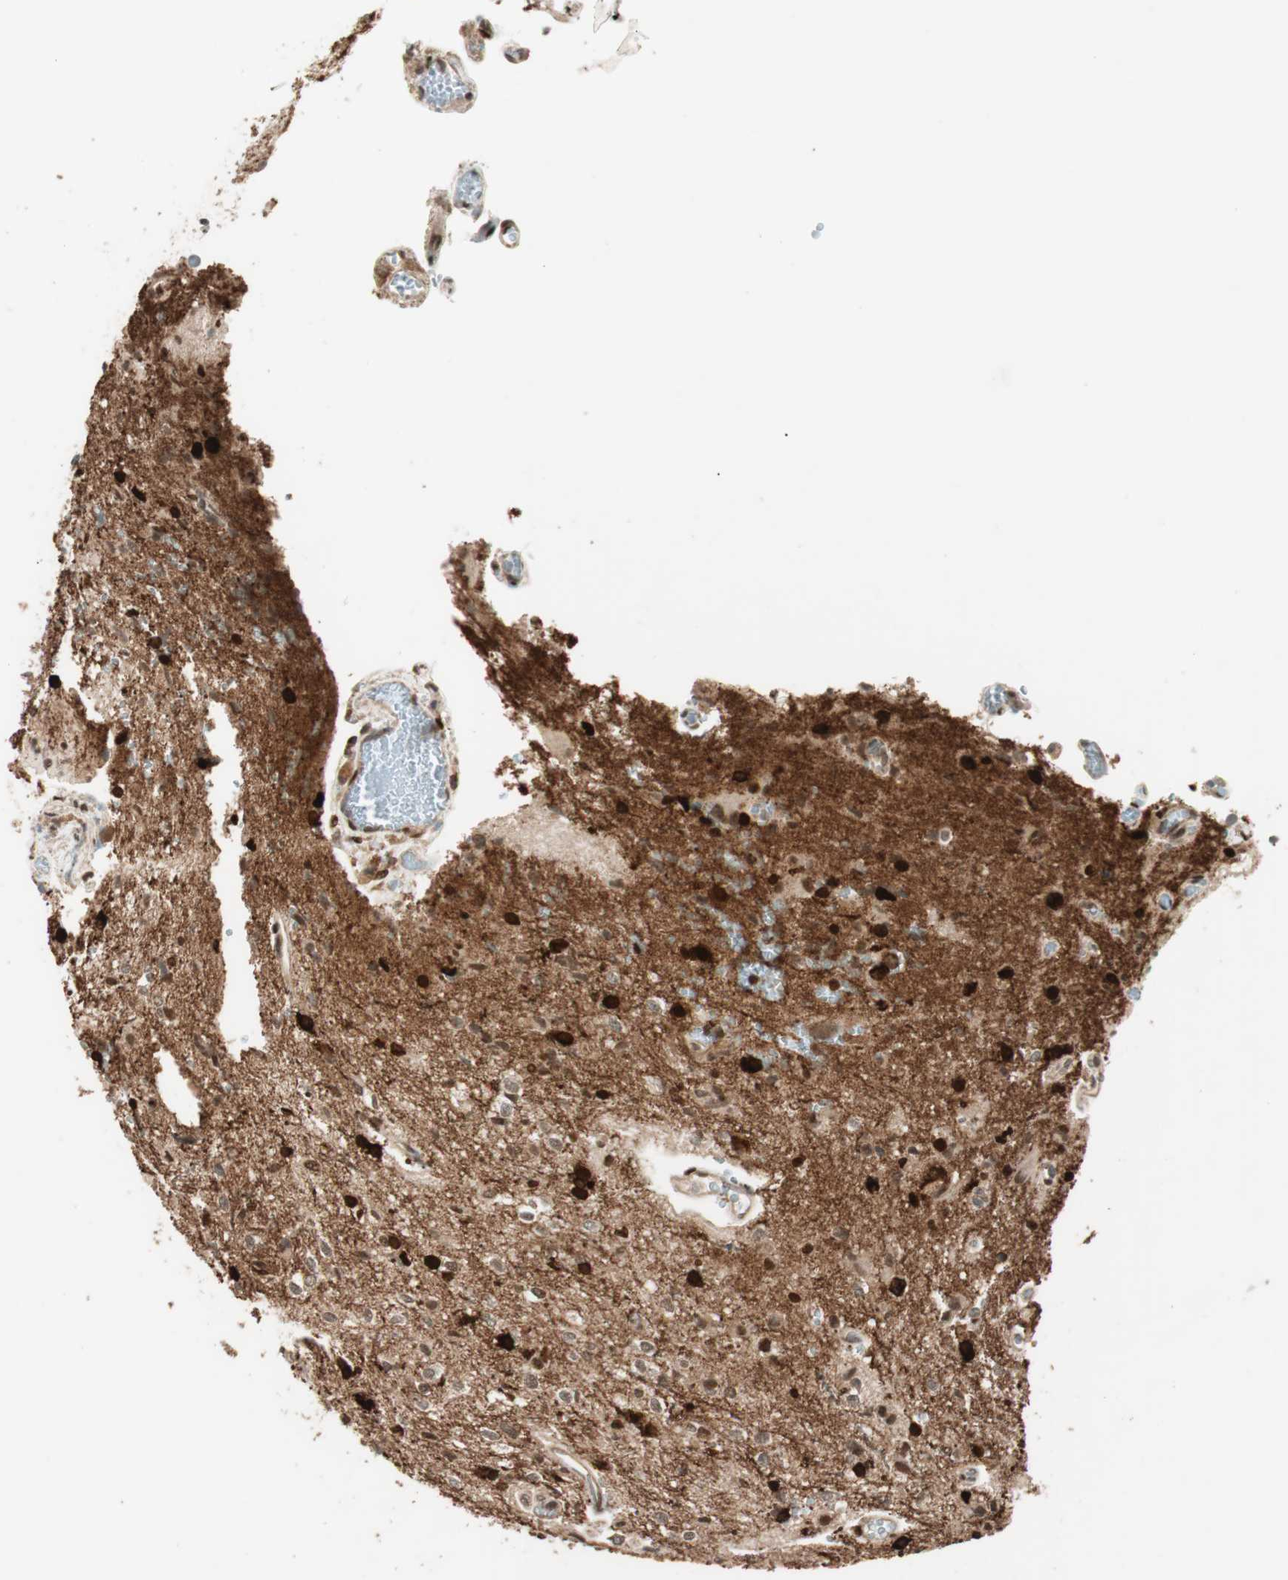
{"staining": {"intensity": "strong", "quantity": ">75%", "location": "cytoplasmic/membranous,nuclear"}, "tissue": "glioma", "cell_type": "Tumor cells", "image_type": "cancer", "snomed": [{"axis": "morphology", "description": "Glioma, malignant, High grade"}, {"axis": "topography", "description": "Brain"}], "caption": "An image of human malignant glioma (high-grade) stained for a protein exhibits strong cytoplasmic/membranous and nuclear brown staining in tumor cells.", "gene": "BIN1", "patient": {"sex": "male", "age": 47}}